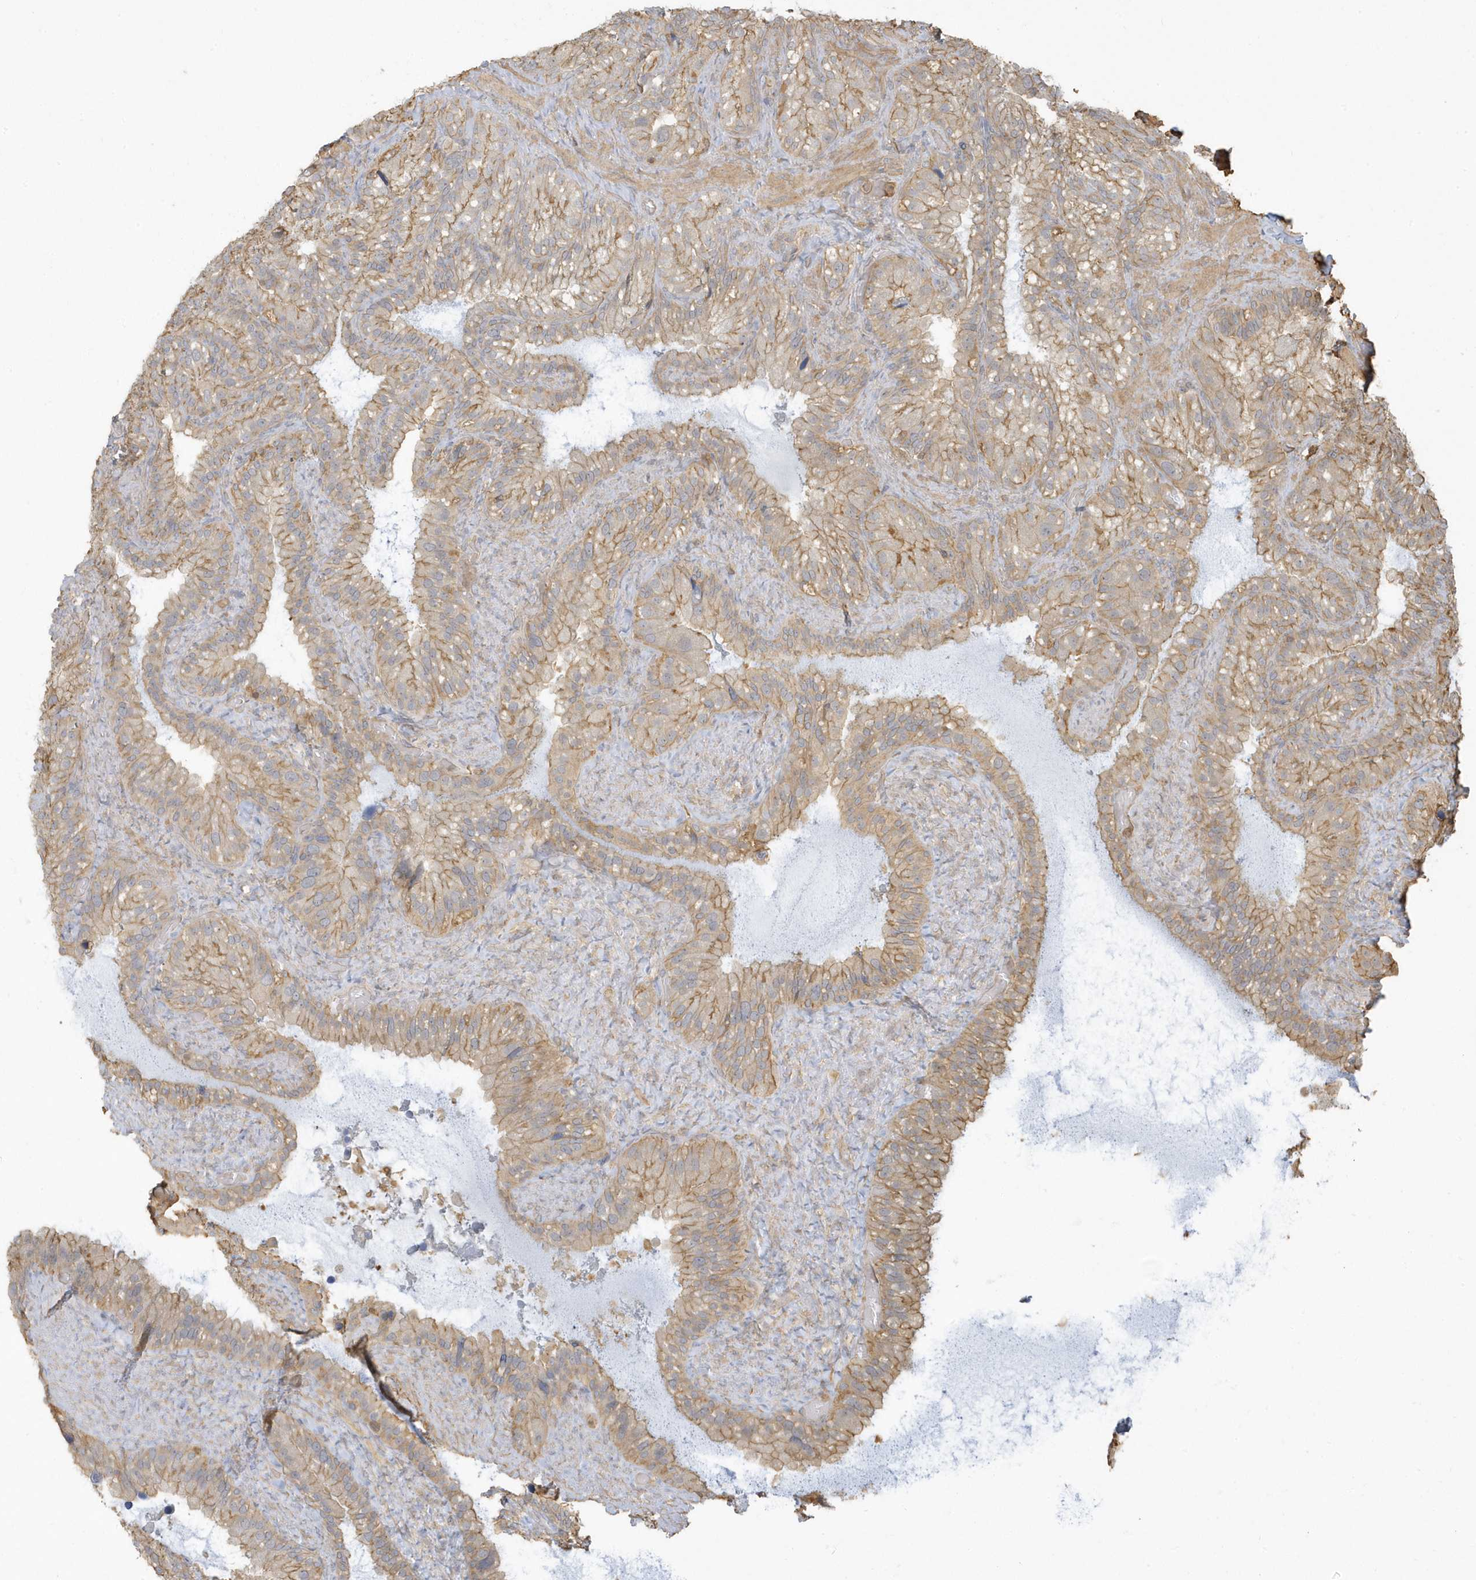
{"staining": {"intensity": "moderate", "quantity": ">75%", "location": "cytoplasmic/membranous"}, "tissue": "seminal vesicle", "cell_type": "Glandular cells", "image_type": "normal", "snomed": [{"axis": "morphology", "description": "Normal tissue, NOS"}, {"axis": "topography", "description": "Prostate"}, {"axis": "topography", "description": "Seminal veicle"}], "caption": "Immunohistochemistry (IHC) micrograph of benign seminal vesicle stained for a protein (brown), which demonstrates medium levels of moderate cytoplasmic/membranous positivity in approximately >75% of glandular cells.", "gene": "ZBTB8A", "patient": {"sex": "male", "age": 68}}